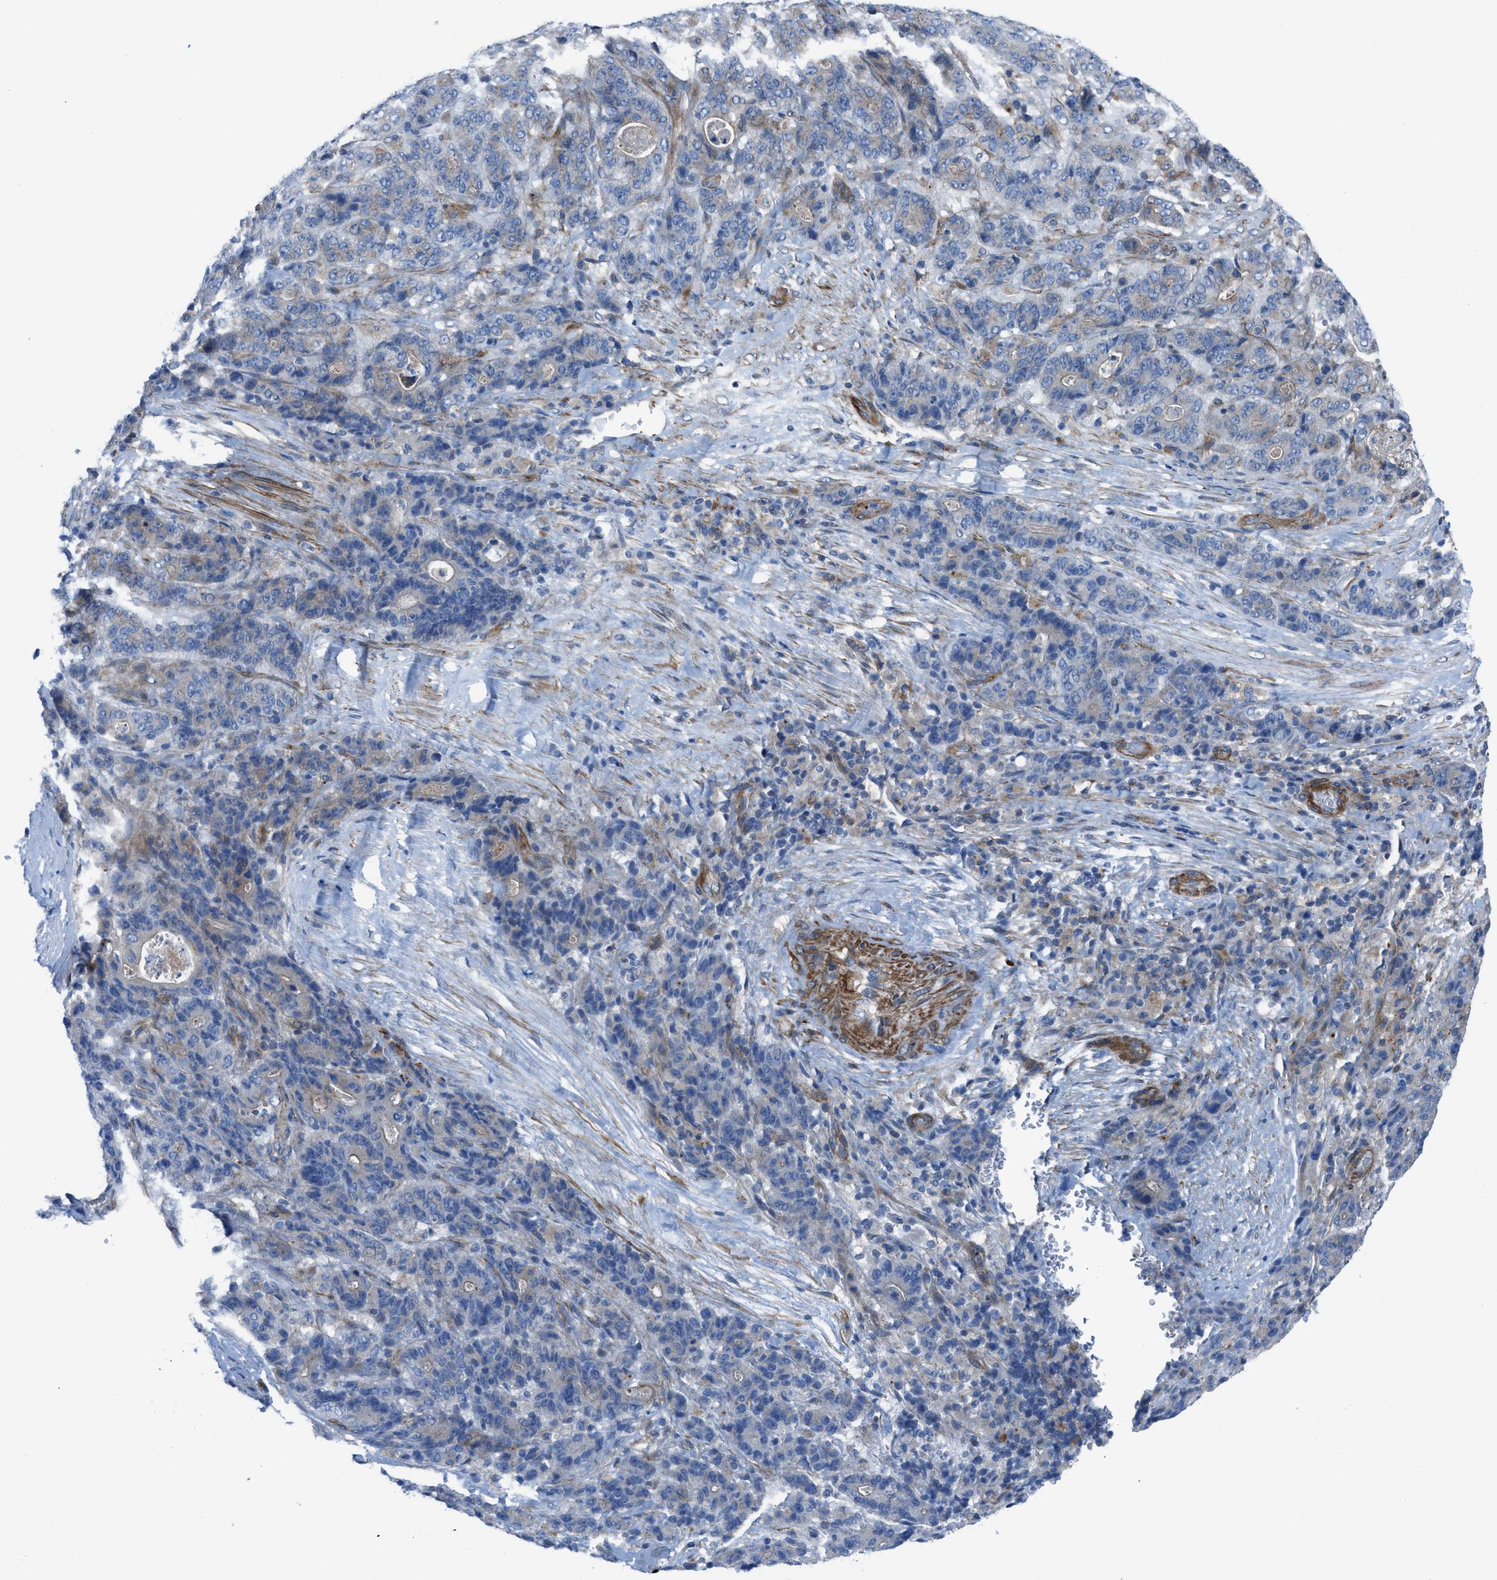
{"staining": {"intensity": "weak", "quantity": "<25%", "location": "cytoplasmic/membranous"}, "tissue": "stomach cancer", "cell_type": "Tumor cells", "image_type": "cancer", "snomed": [{"axis": "morphology", "description": "Adenocarcinoma, NOS"}, {"axis": "topography", "description": "Stomach"}], "caption": "Immunohistochemical staining of human stomach adenocarcinoma demonstrates no significant expression in tumor cells. (DAB (3,3'-diaminobenzidine) immunohistochemistry (IHC) visualized using brightfield microscopy, high magnification).", "gene": "KCNH7", "patient": {"sex": "female", "age": 73}}